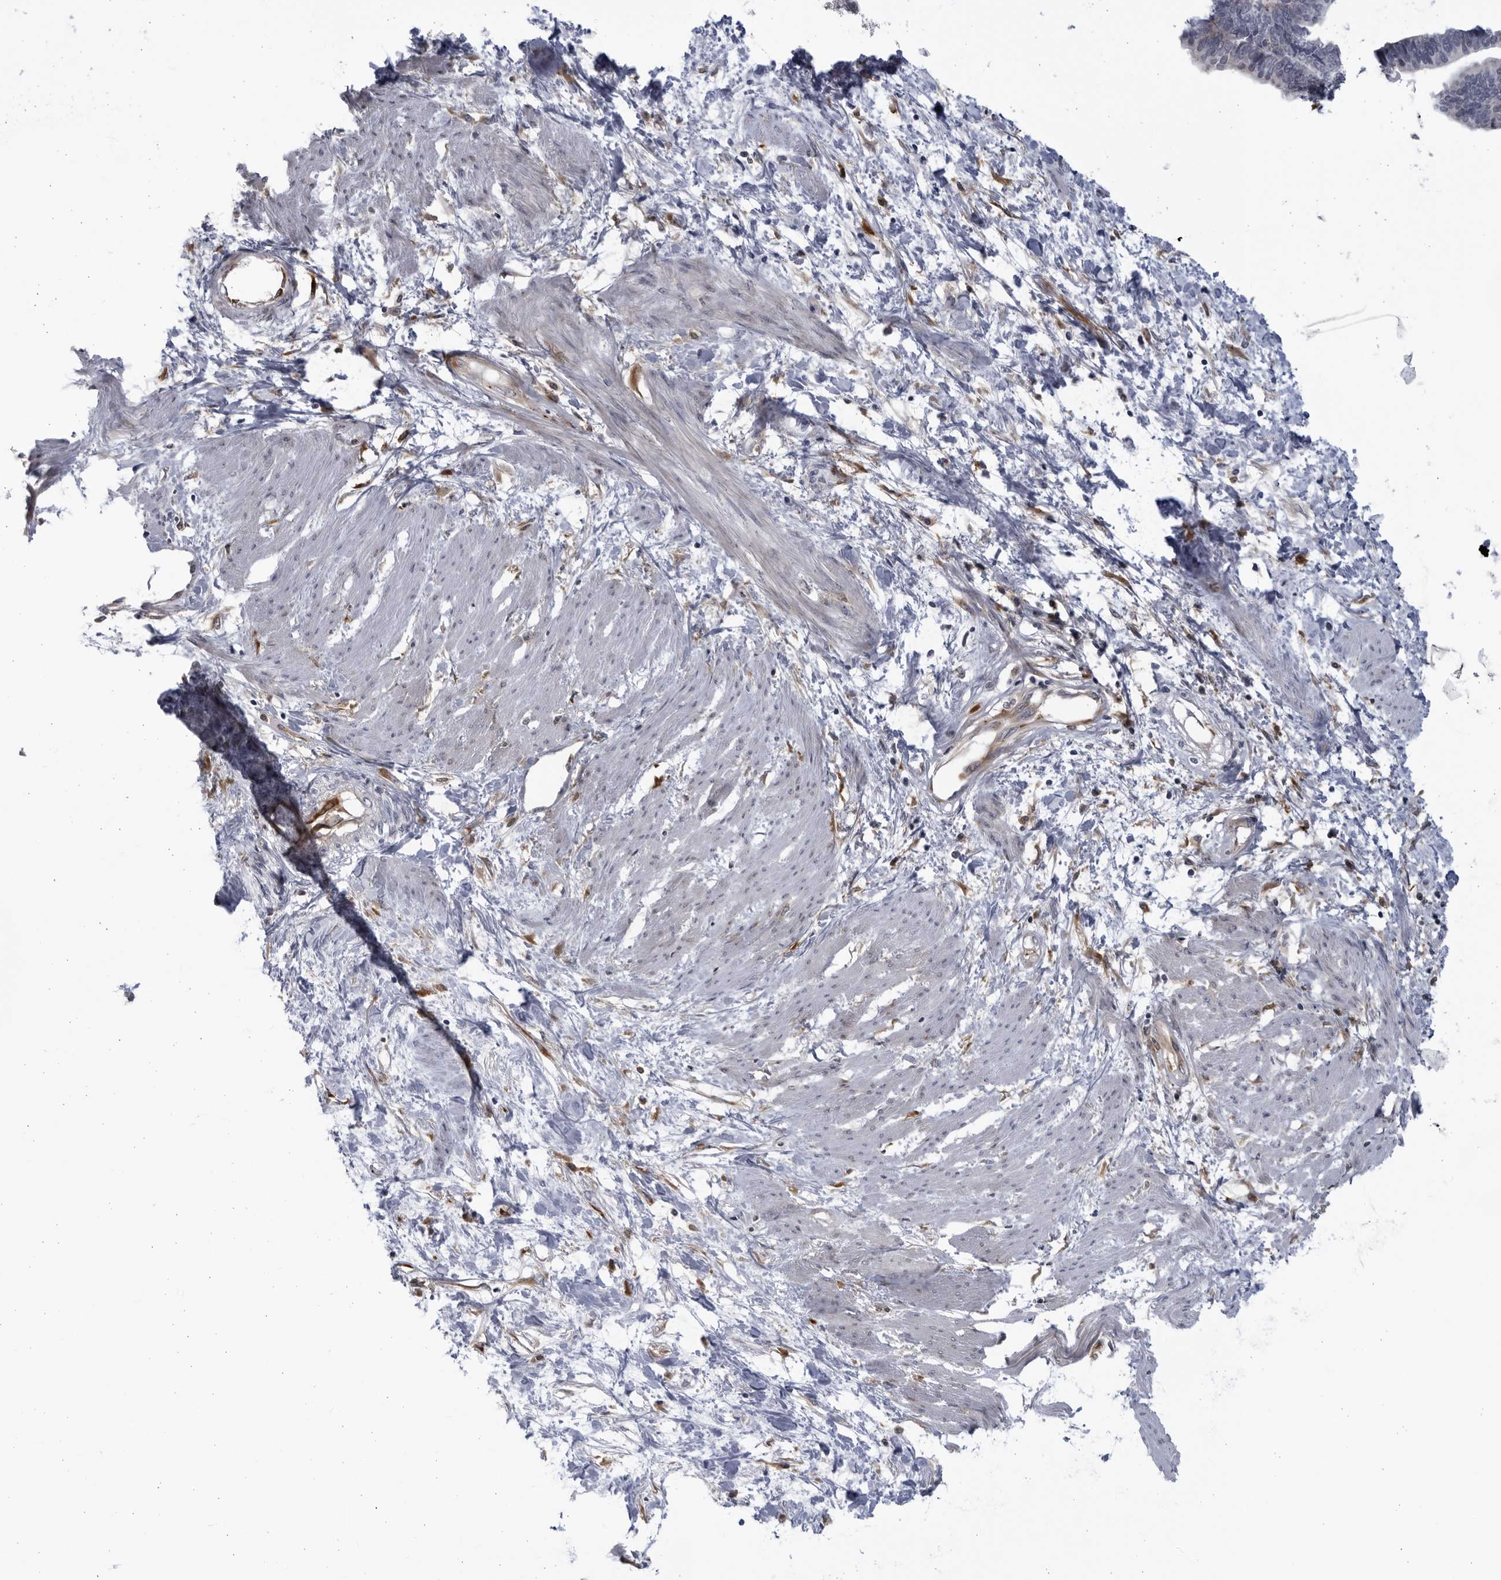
{"staining": {"intensity": "negative", "quantity": "none", "location": "none"}, "tissue": "cervical cancer", "cell_type": "Tumor cells", "image_type": "cancer", "snomed": [{"axis": "morphology", "description": "Squamous cell carcinoma, NOS"}, {"axis": "topography", "description": "Cervix"}], "caption": "Immunohistochemistry micrograph of cervical squamous cell carcinoma stained for a protein (brown), which displays no staining in tumor cells.", "gene": "BMP2K", "patient": {"sex": "female", "age": 57}}